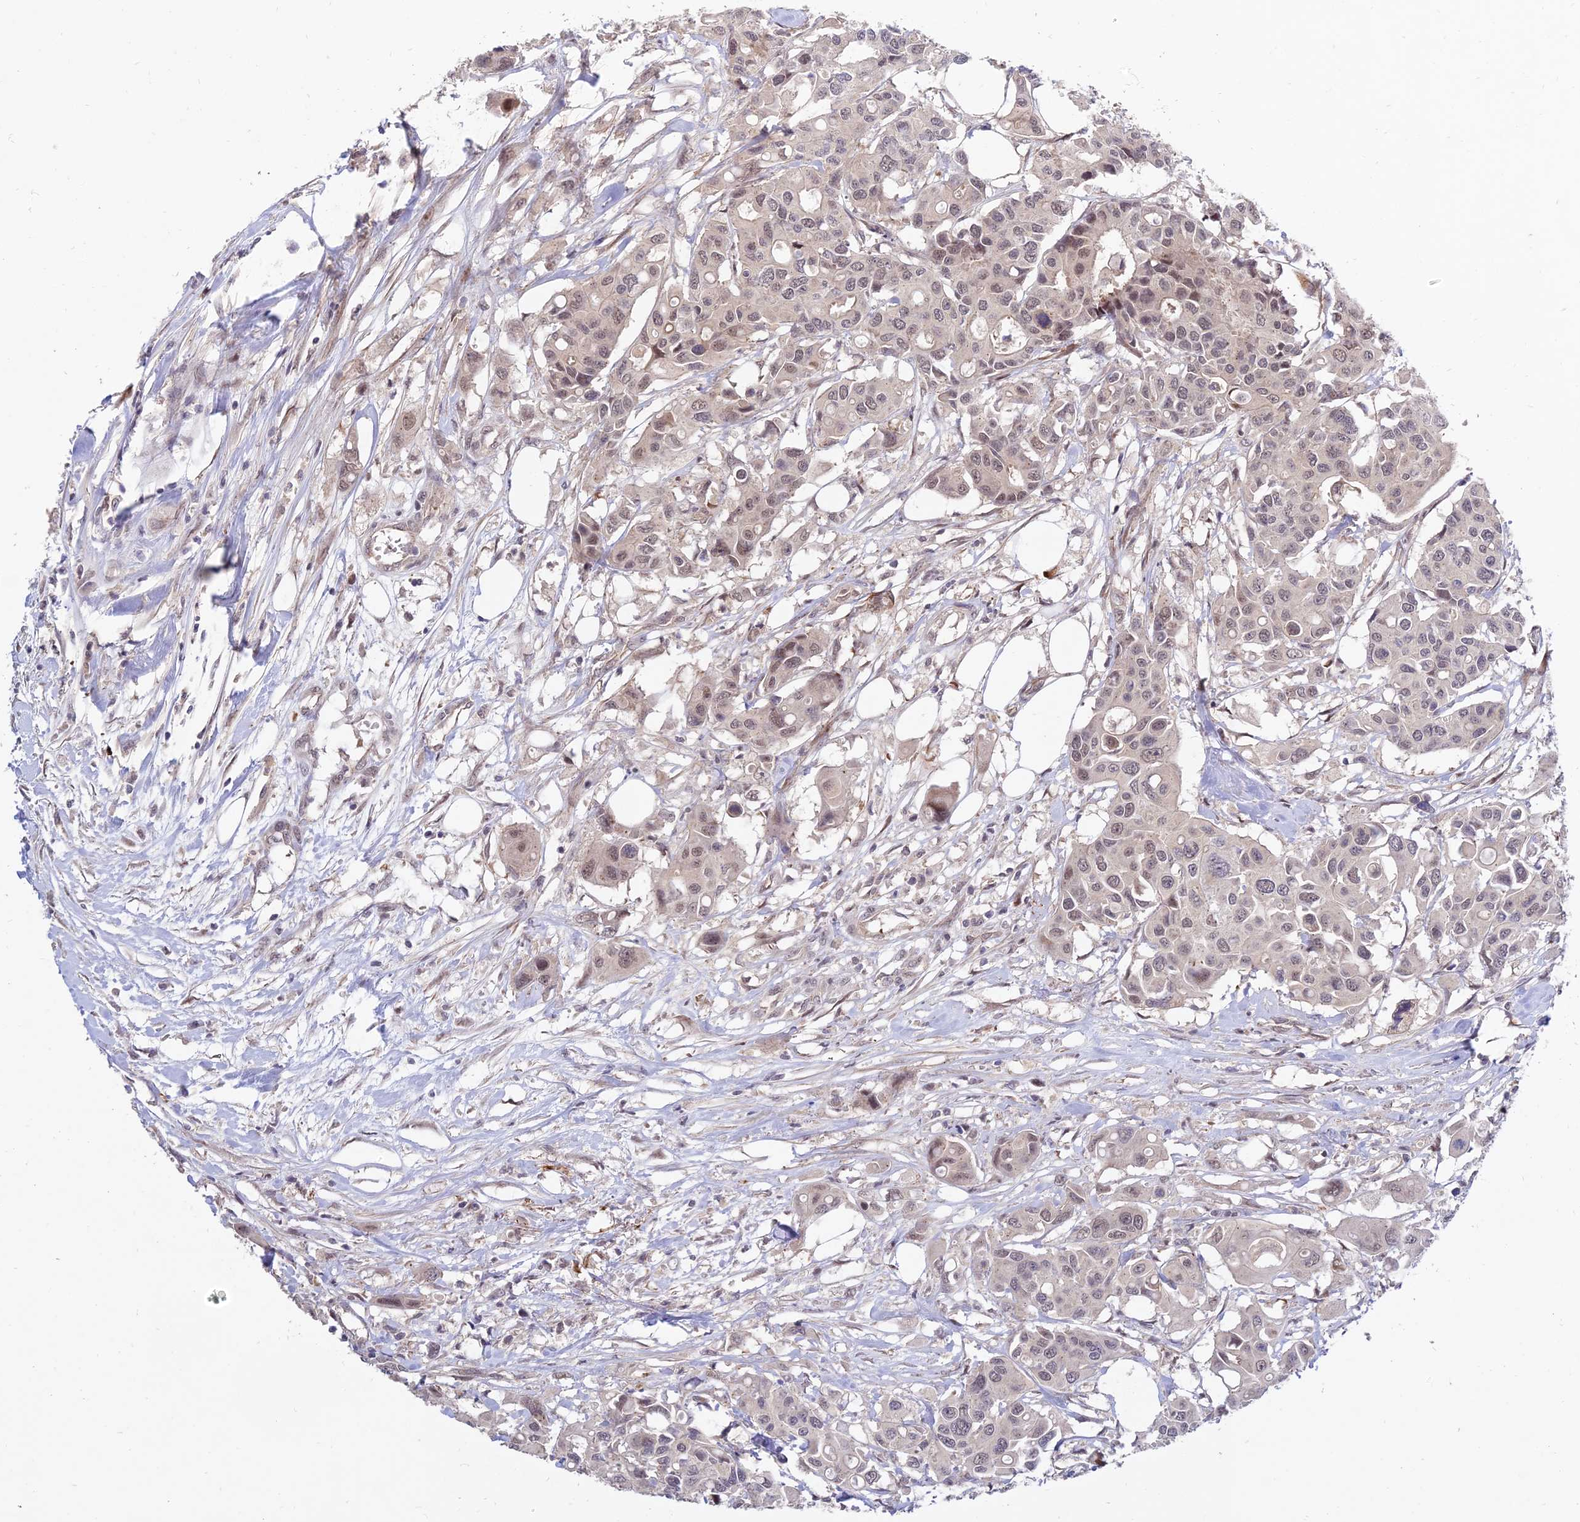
{"staining": {"intensity": "weak", "quantity": ">75%", "location": "nuclear"}, "tissue": "colorectal cancer", "cell_type": "Tumor cells", "image_type": "cancer", "snomed": [{"axis": "morphology", "description": "Adenocarcinoma, NOS"}, {"axis": "topography", "description": "Colon"}], "caption": "IHC of colorectal adenocarcinoma displays low levels of weak nuclear staining in approximately >75% of tumor cells. (Brightfield microscopy of DAB IHC at high magnification).", "gene": "ZNF85", "patient": {"sex": "male", "age": 77}}